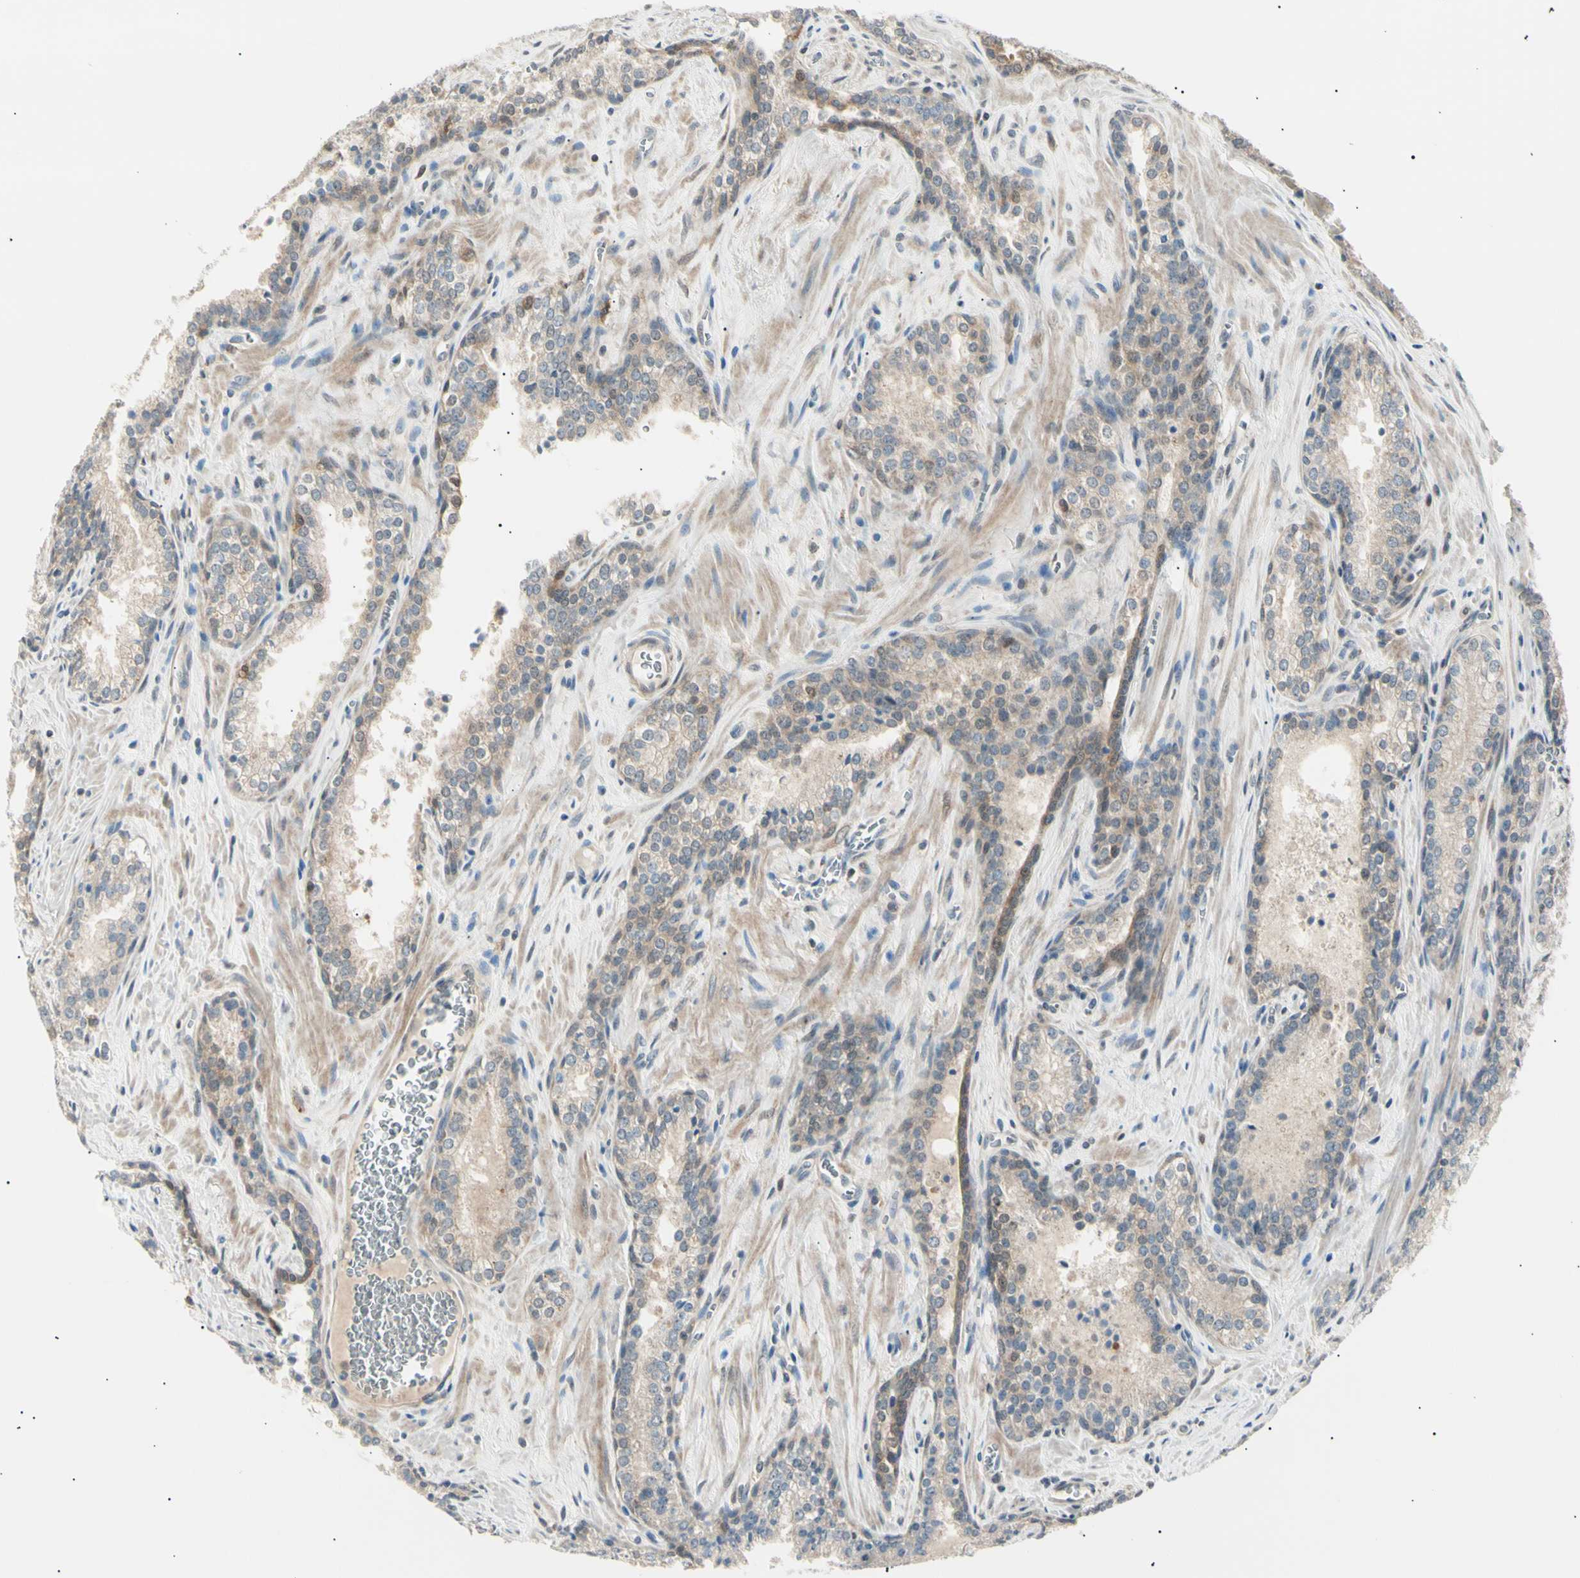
{"staining": {"intensity": "weak", "quantity": ">75%", "location": "cytoplasmic/membranous"}, "tissue": "prostate cancer", "cell_type": "Tumor cells", "image_type": "cancer", "snomed": [{"axis": "morphology", "description": "Adenocarcinoma, Low grade"}, {"axis": "topography", "description": "Prostate"}], "caption": "Immunohistochemical staining of human prostate cancer displays low levels of weak cytoplasmic/membranous expression in about >75% of tumor cells.", "gene": "LHPP", "patient": {"sex": "male", "age": 60}}